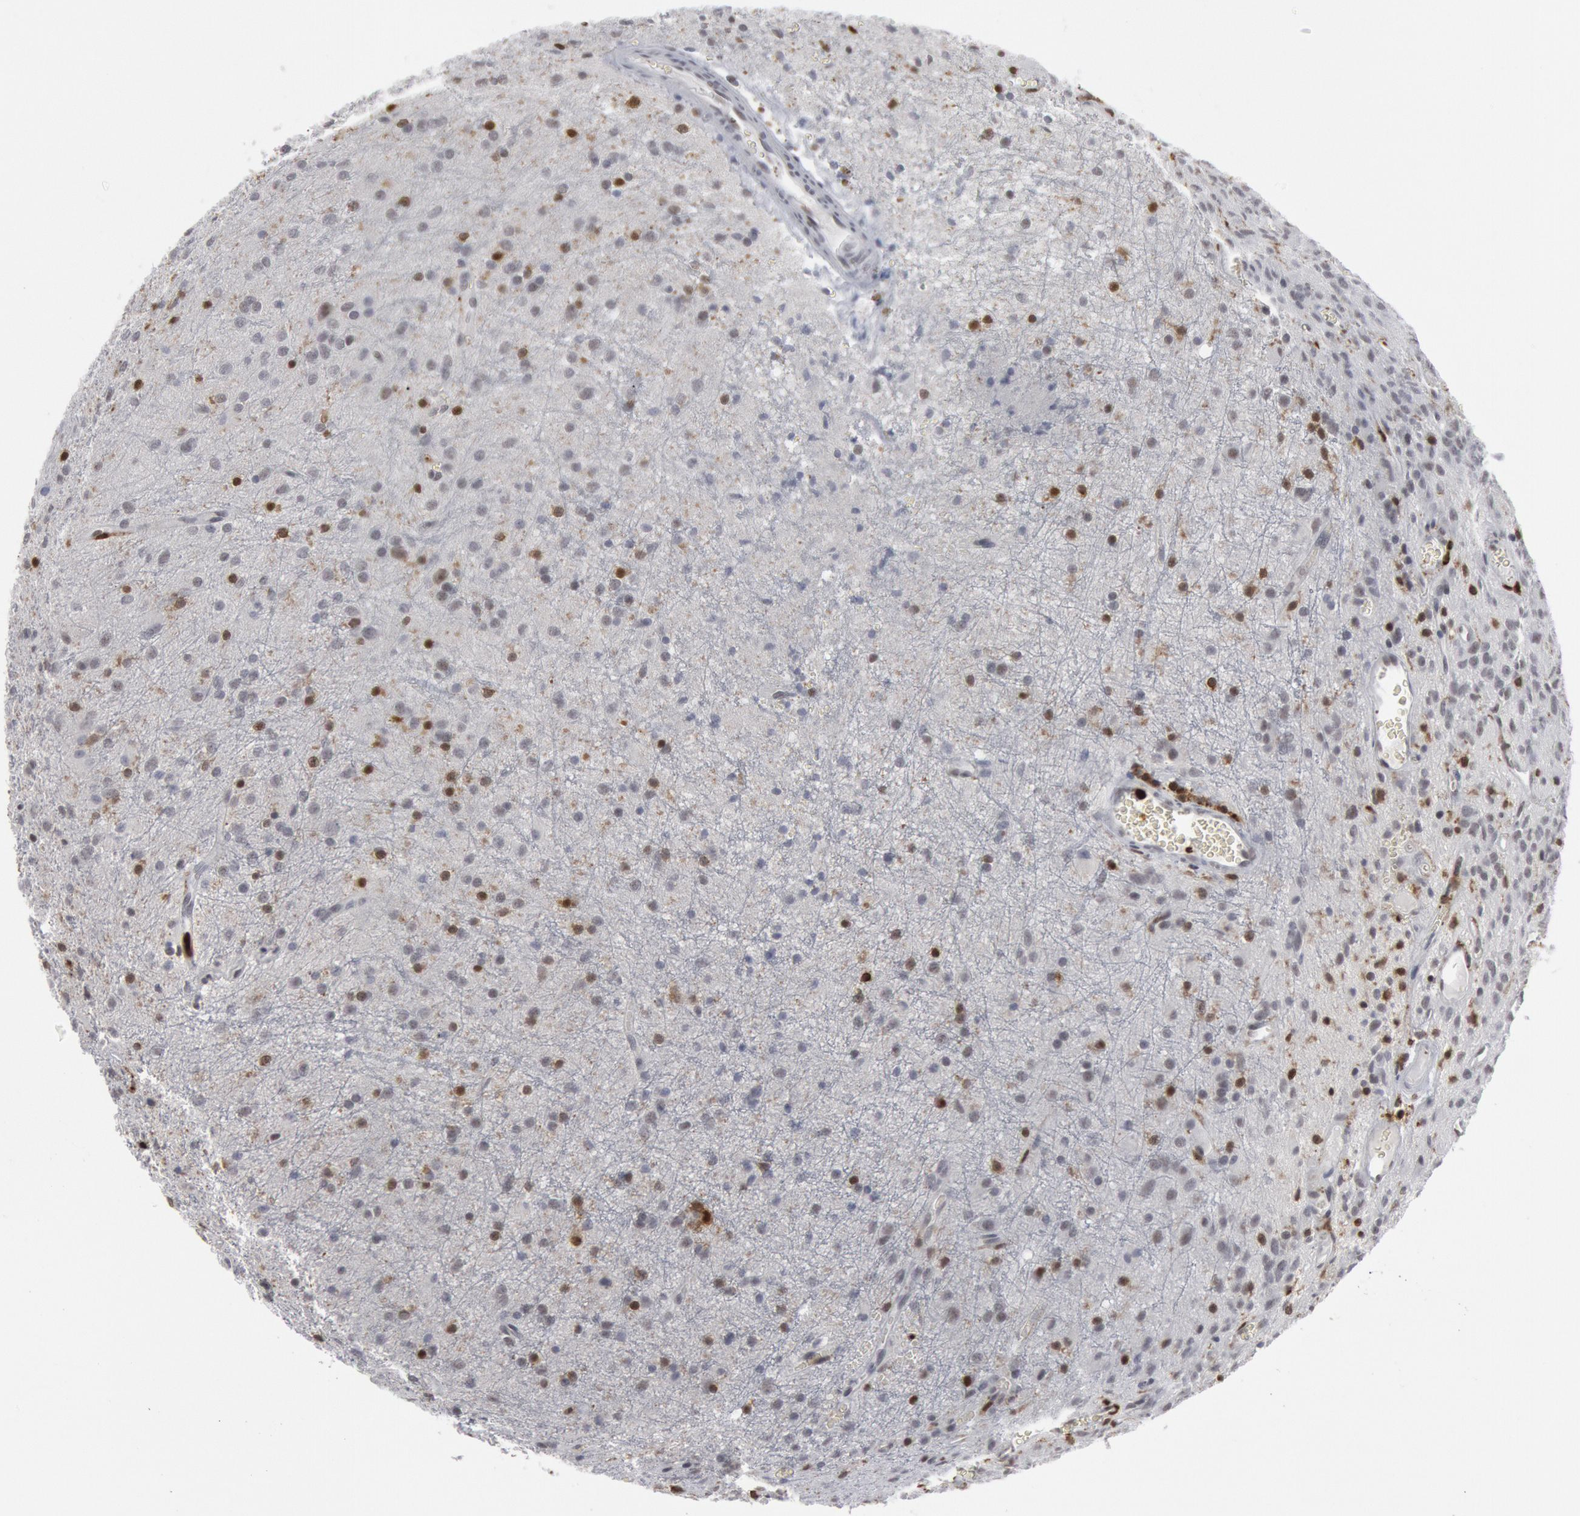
{"staining": {"intensity": "negative", "quantity": "none", "location": "none"}, "tissue": "glioma", "cell_type": "Tumor cells", "image_type": "cancer", "snomed": [{"axis": "morphology", "description": "Glioma, malignant, Low grade"}, {"axis": "topography", "description": "Brain"}], "caption": "Photomicrograph shows no protein staining in tumor cells of malignant glioma (low-grade) tissue.", "gene": "PTPN6", "patient": {"sex": "female", "age": 15}}